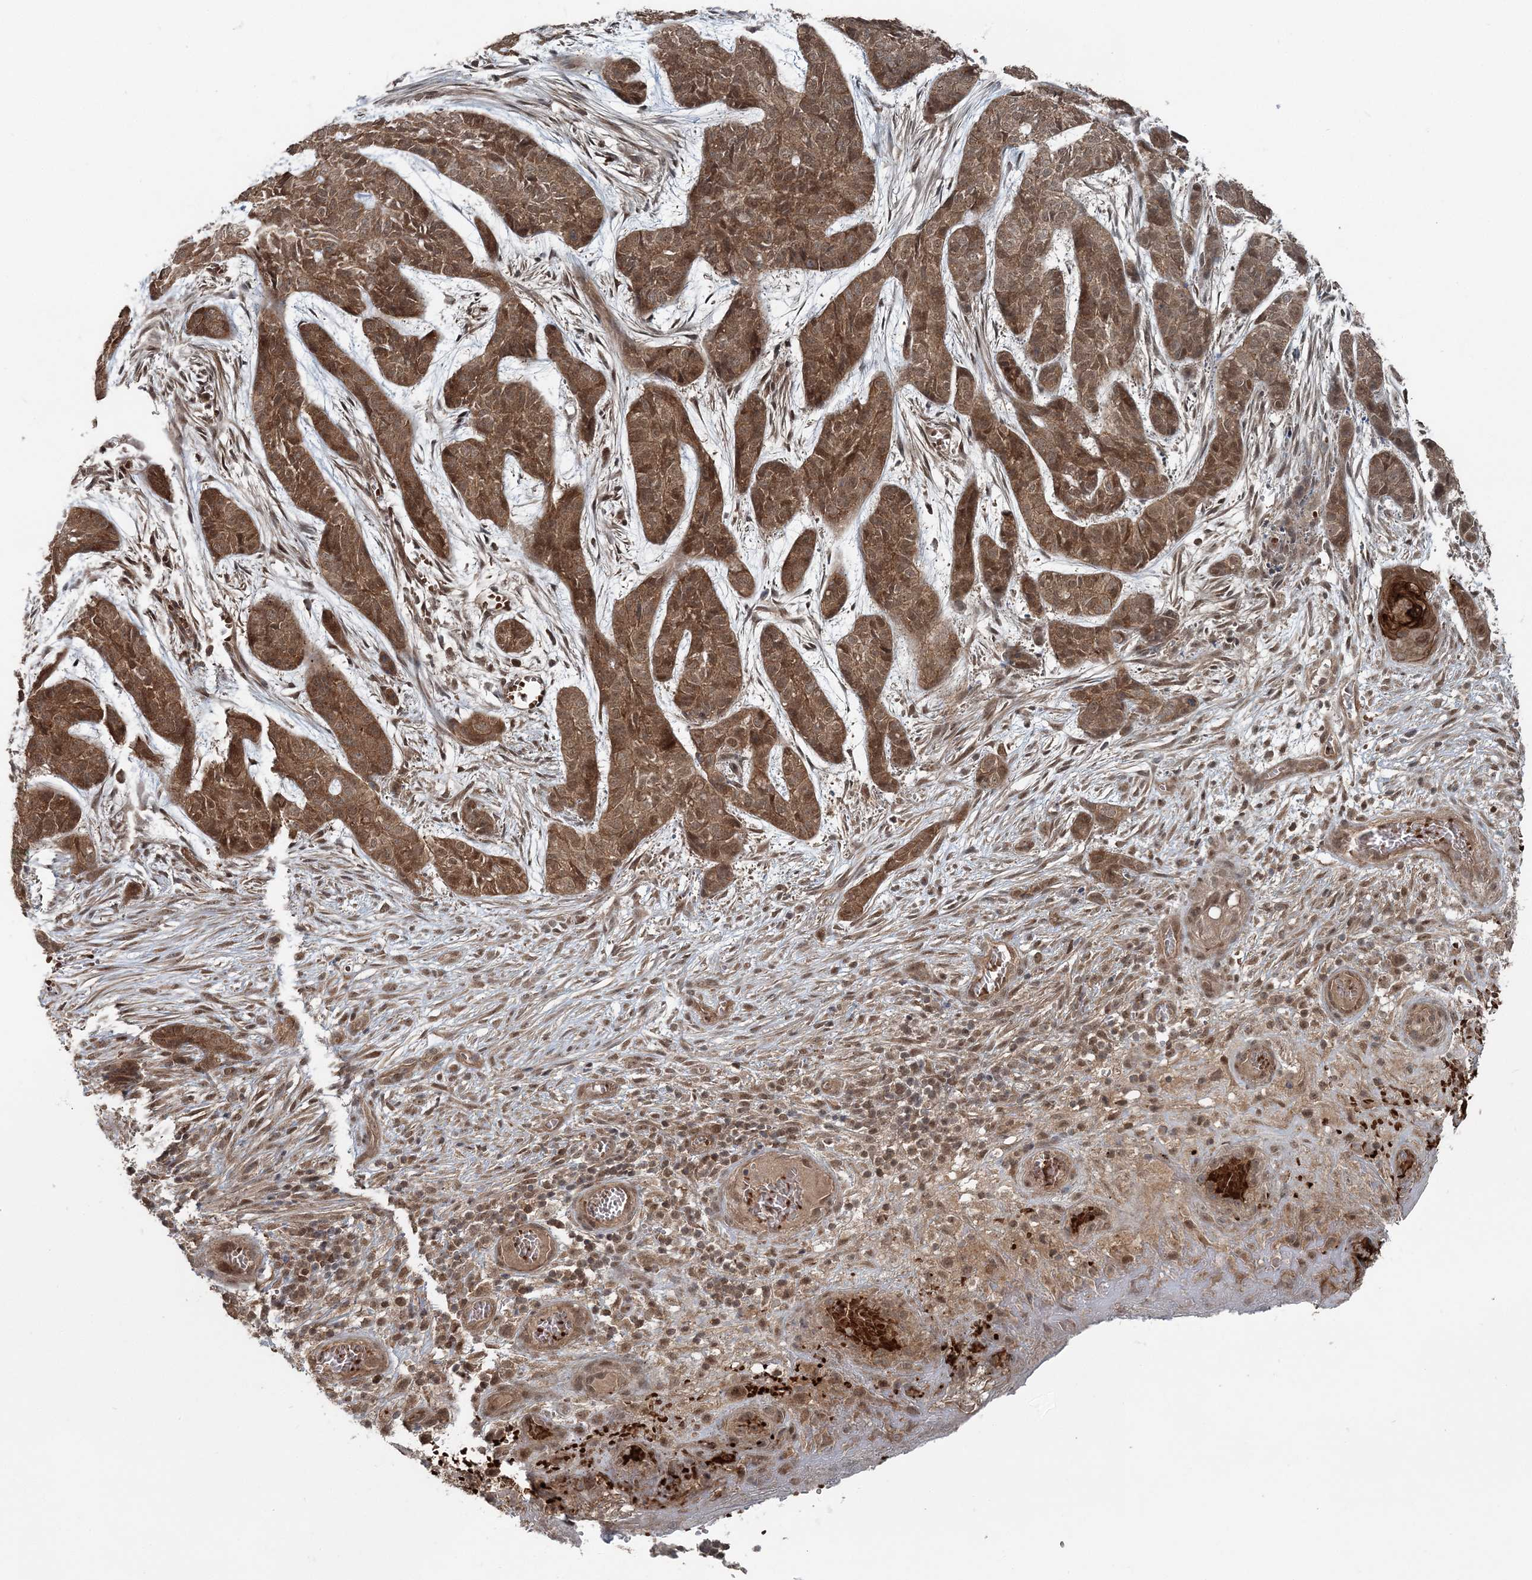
{"staining": {"intensity": "moderate", "quantity": ">75%", "location": "cytoplasmic/membranous,nuclear"}, "tissue": "skin cancer", "cell_type": "Tumor cells", "image_type": "cancer", "snomed": [{"axis": "morphology", "description": "Basal cell carcinoma"}, {"axis": "topography", "description": "Skin"}], "caption": "Moderate cytoplasmic/membranous and nuclear staining for a protein is identified in approximately >75% of tumor cells of skin cancer (basal cell carcinoma) using immunohistochemistry.", "gene": "FBXL17", "patient": {"sex": "female", "age": 64}}